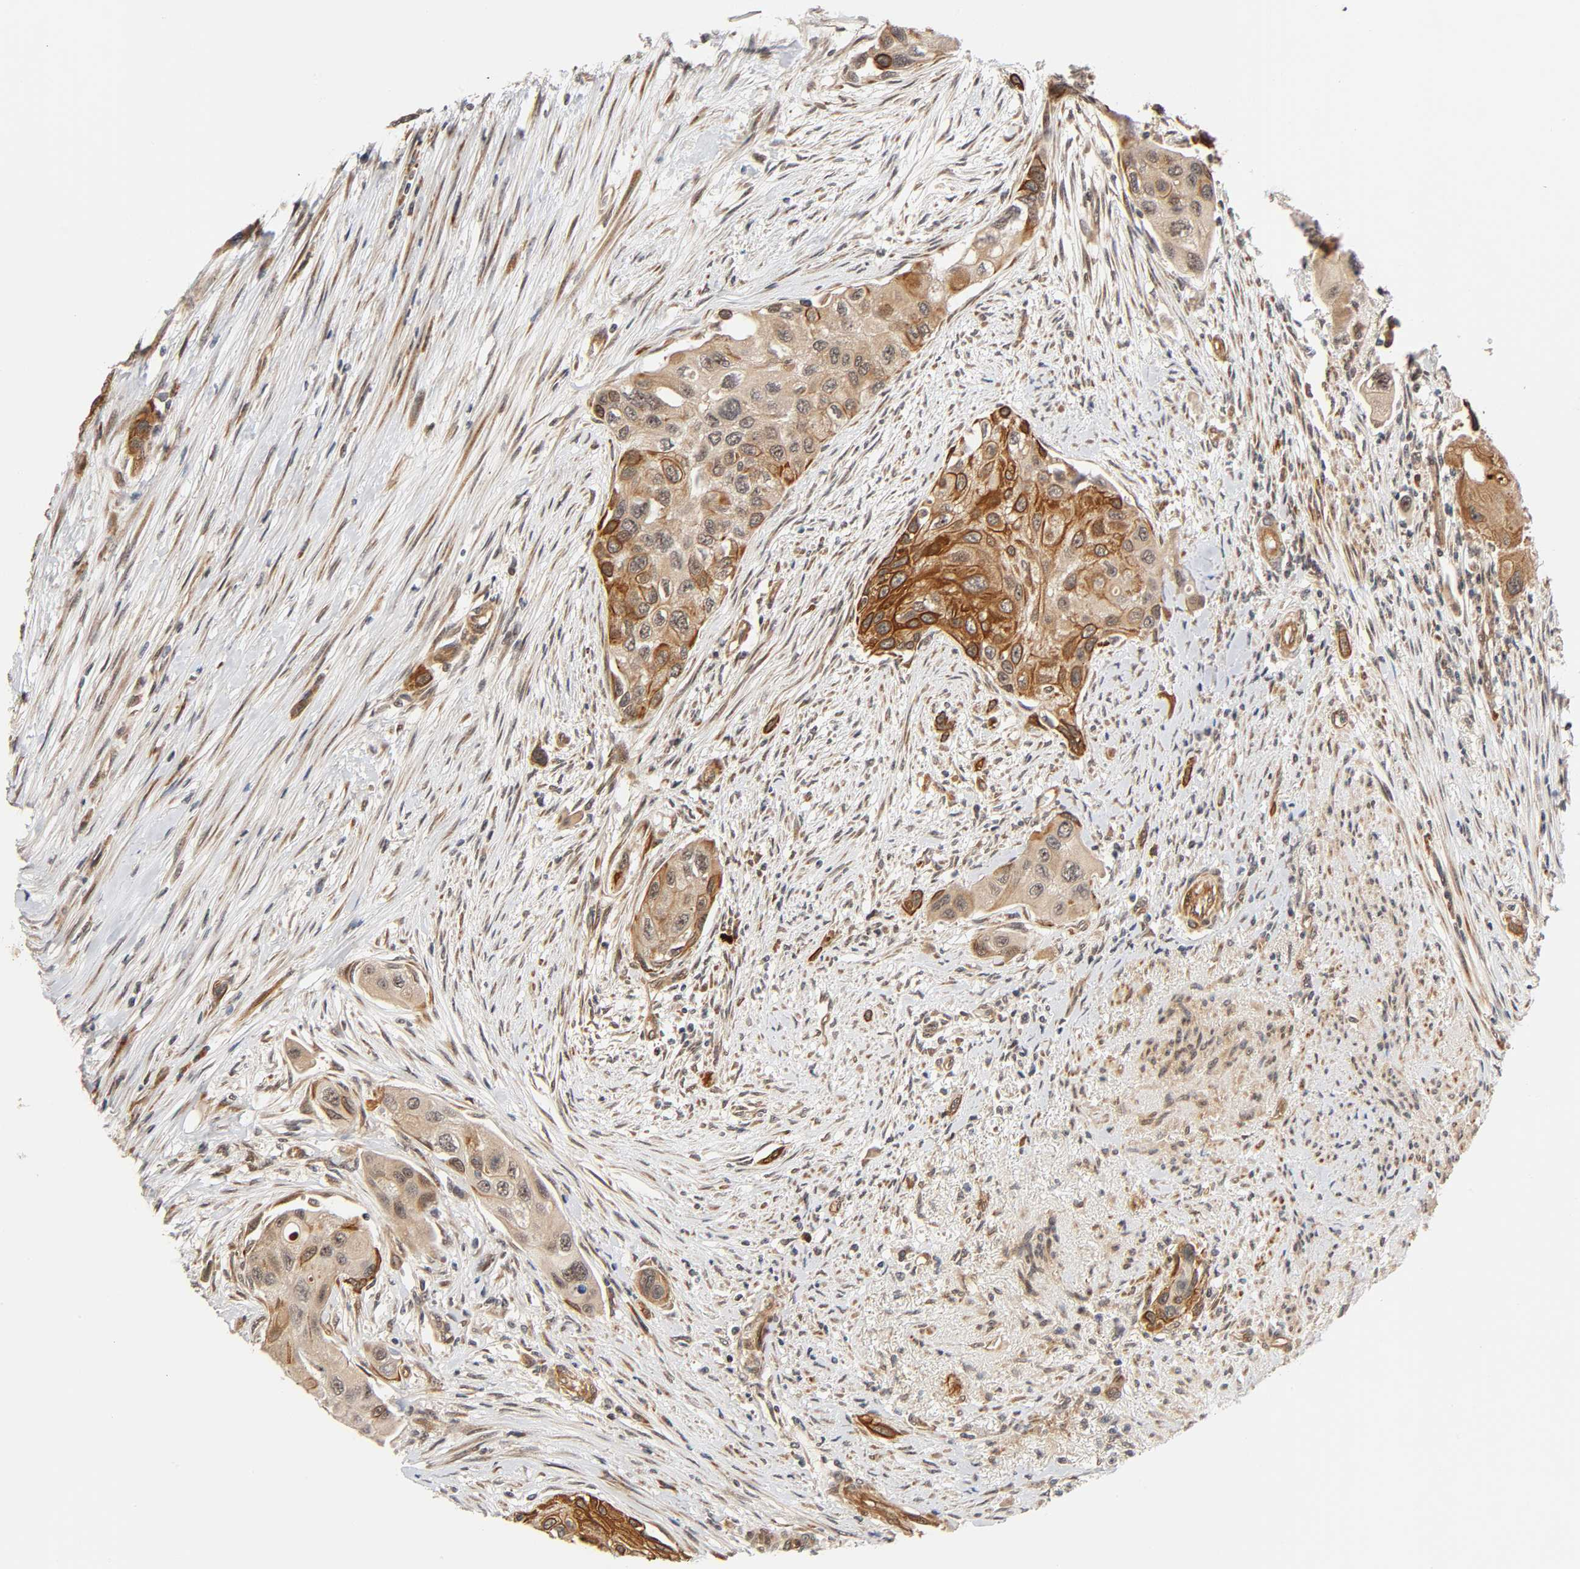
{"staining": {"intensity": "moderate", "quantity": ">75%", "location": "cytoplasmic/membranous"}, "tissue": "urothelial cancer", "cell_type": "Tumor cells", "image_type": "cancer", "snomed": [{"axis": "morphology", "description": "Urothelial carcinoma, High grade"}, {"axis": "topography", "description": "Urinary bladder"}], "caption": "The micrograph shows a brown stain indicating the presence of a protein in the cytoplasmic/membranous of tumor cells in high-grade urothelial carcinoma.", "gene": "IQCJ-SCHIP1", "patient": {"sex": "female", "age": 56}}